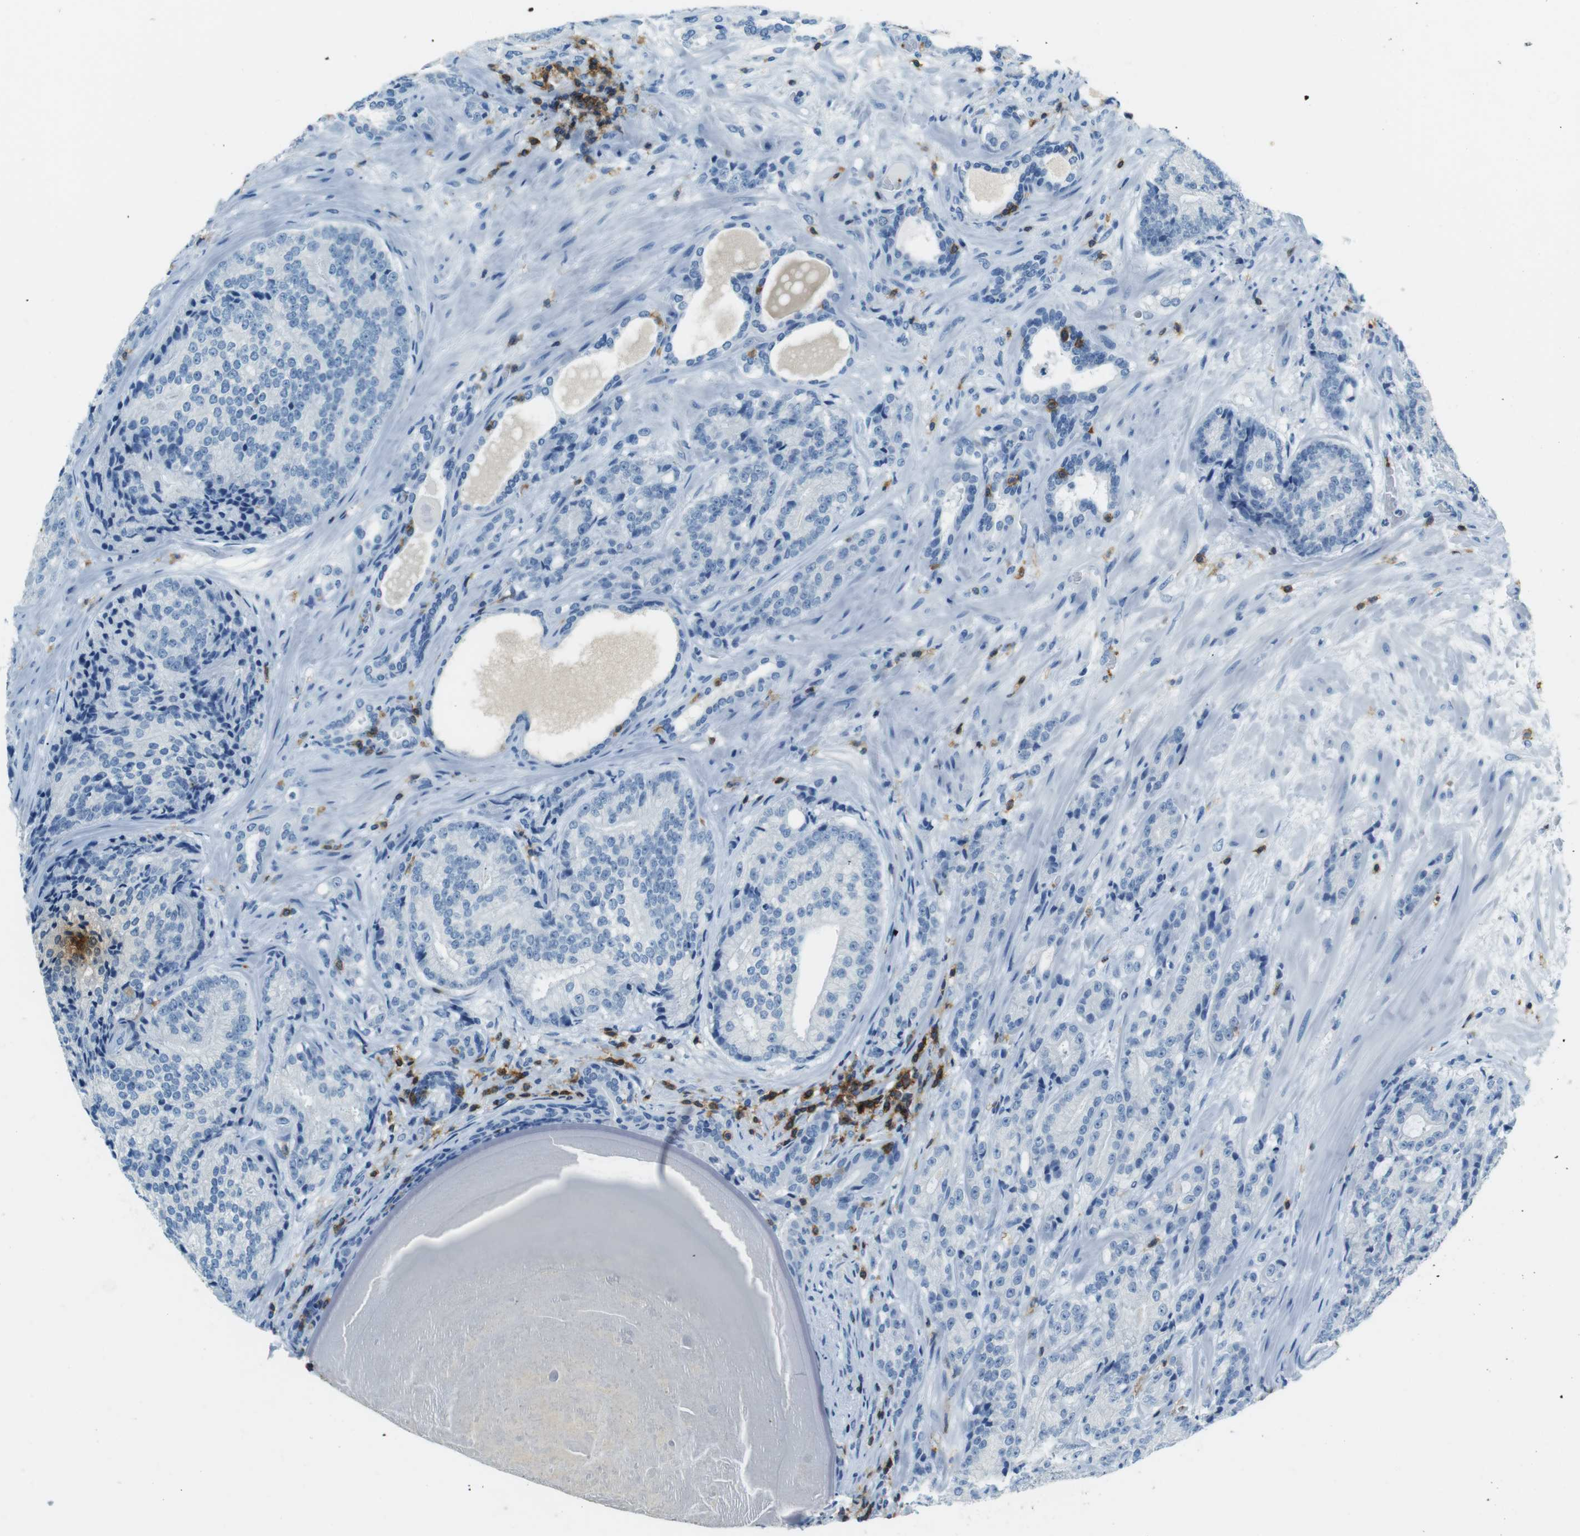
{"staining": {"intensity": "negative", "quantity": "none", "location": "none"}, "tissue": "prostate cancer", "cell_type": "Tumor cells", "image_type": "cancer", "snomed": [{"axis": "morphology", "description": "Adenocarcinoma, High grade"}, {"axis": "topography", "description": "Prostate"}], "caption": "Image shows no protein positivity in tumor cells of high-grade adenocarcinoma (prostate) tissue.", "gene": "LAT", "patient": {"sex": "male", "age": 61}}